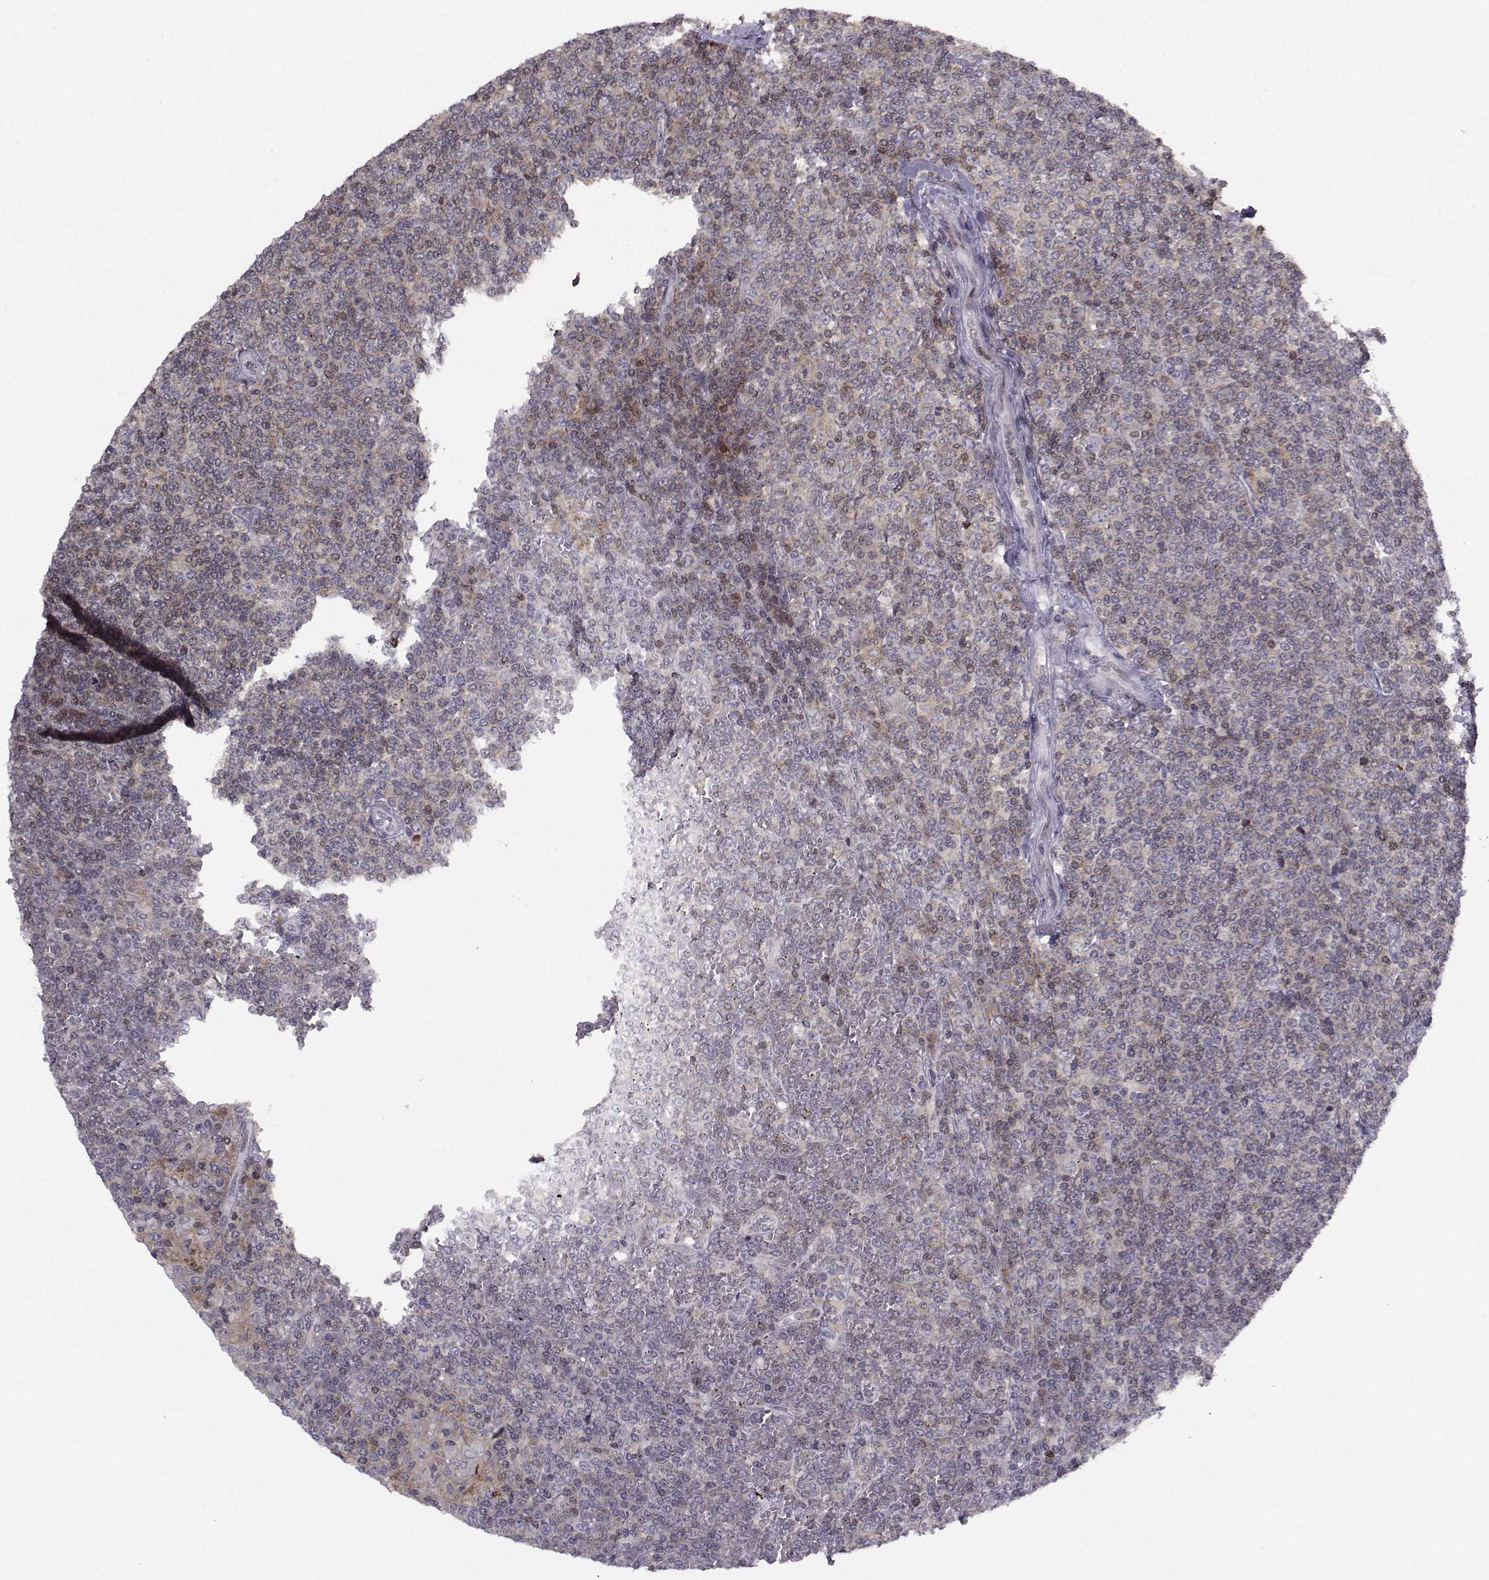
{"staining": {"intensity": "moderate", "quantity": "<25%", "location": "cytoplasmic/membranous"}, "tissue": "lymphoma", "cell_type": "Tumor cells", "image_type": "cancer", "snomed": [{"axis": "morphology", "description": "Malignant lymphoma, non-Hodgkin's type, Low grade"}, {"axis": "topography", "description": "Spleen"}], "caption": "Immunohistochemical staining of lymphoma demonstrates moderate cytoplasmic/membranous protein expression in approximately <25% of tumor cells.", "gene": "PCP4L1", "patient": {"sex": "female", "age": 19}}